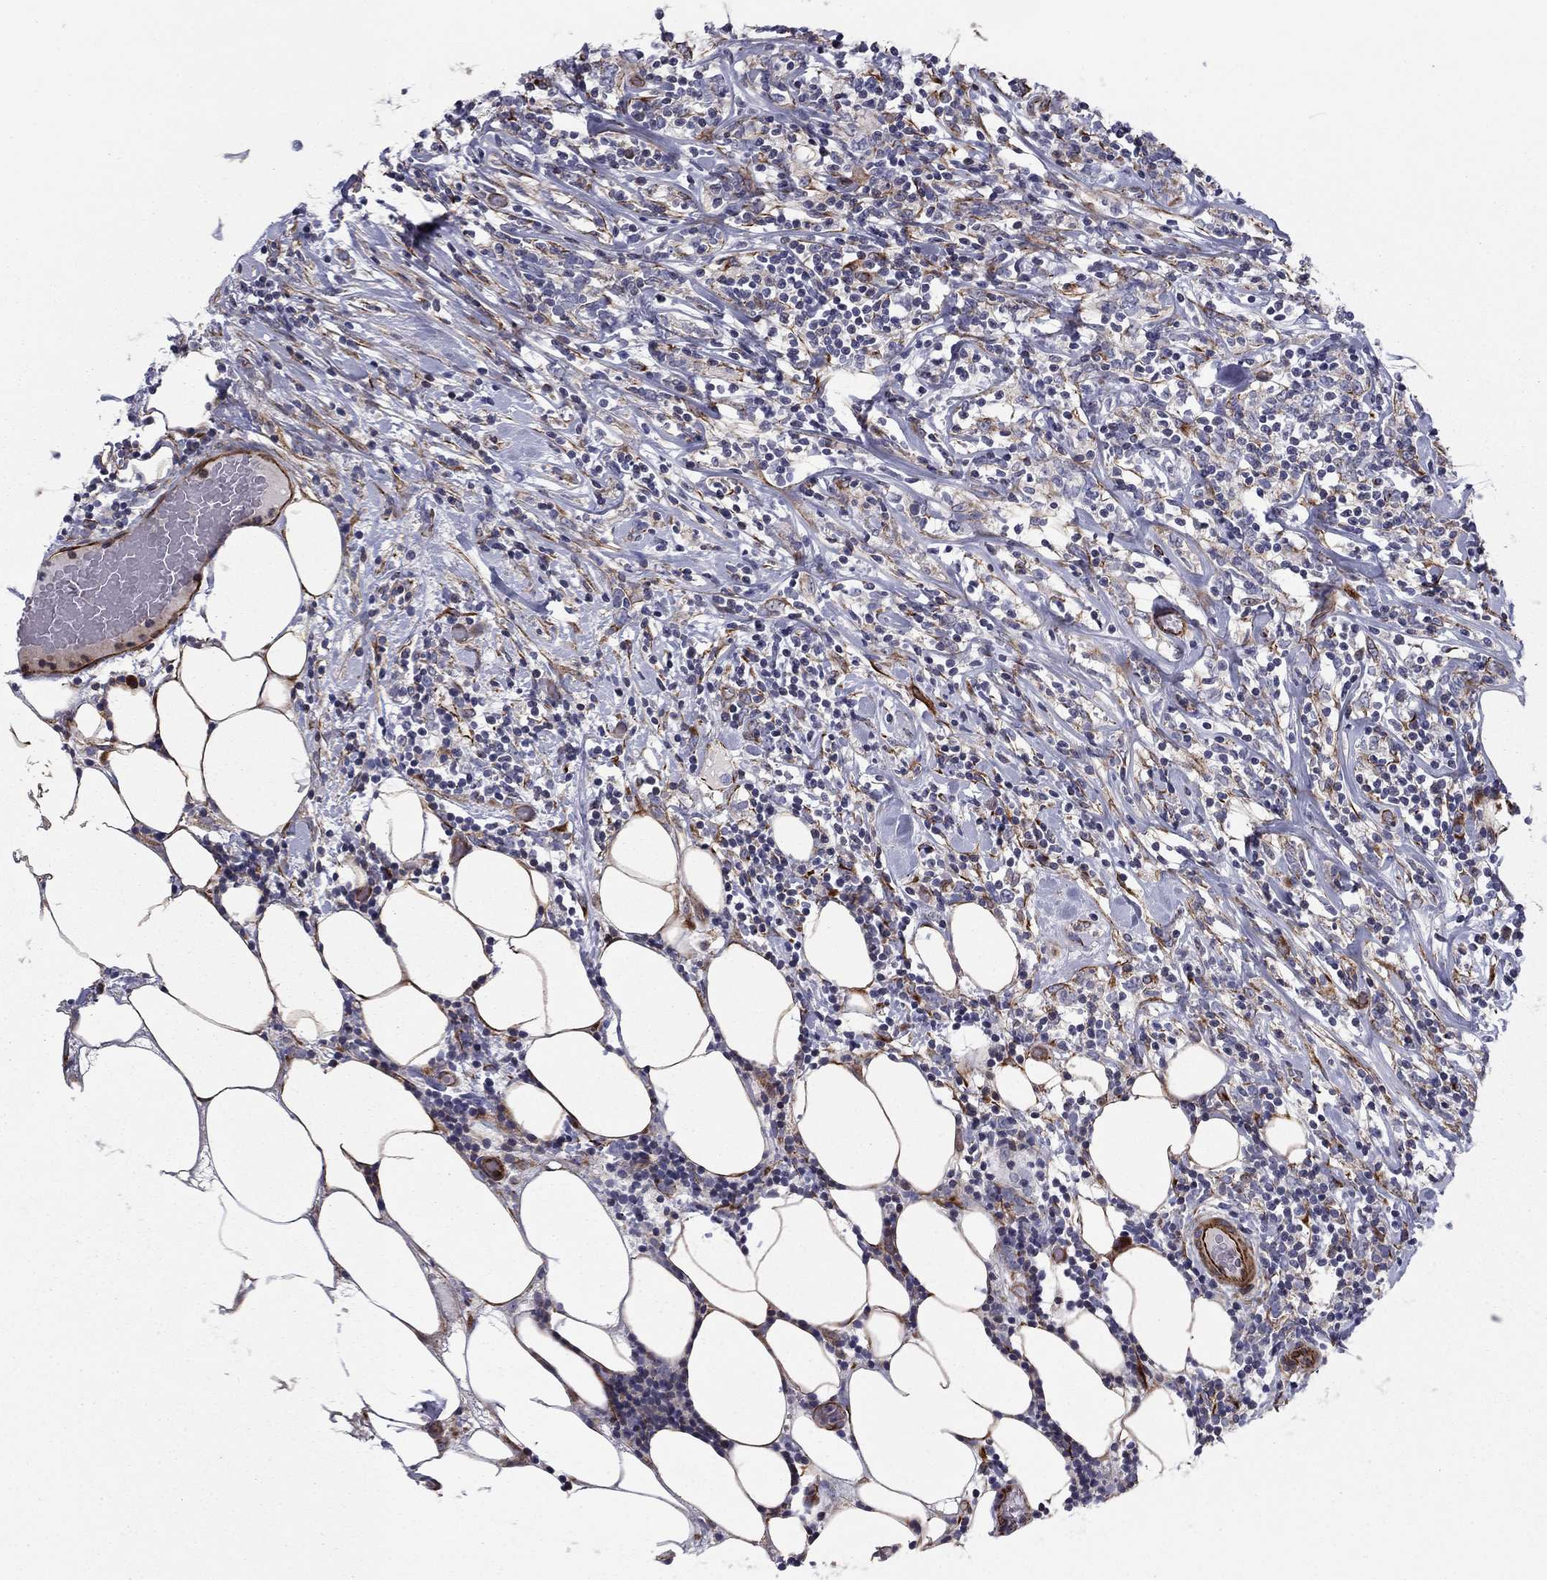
{"staining": {"intensity": "negative", "quantity": "none", "location": "none"}, "tissue": "lymphoma", "cell_type": "Tumor cells", "image_type": "cancer", "snomed": [{"axis": "morphology", "description": "Malignant lymphoma, non-Hodgkin's type, High grade"}, {"axis": "topography", "description": "Lymph node"}], "caption": "Lymphoma stained for a protein using immunohistochemistry exhibits no positivity tumor cells.", "gene": "CLSTN1", "patient": {"sex": "female", "age": 84}}